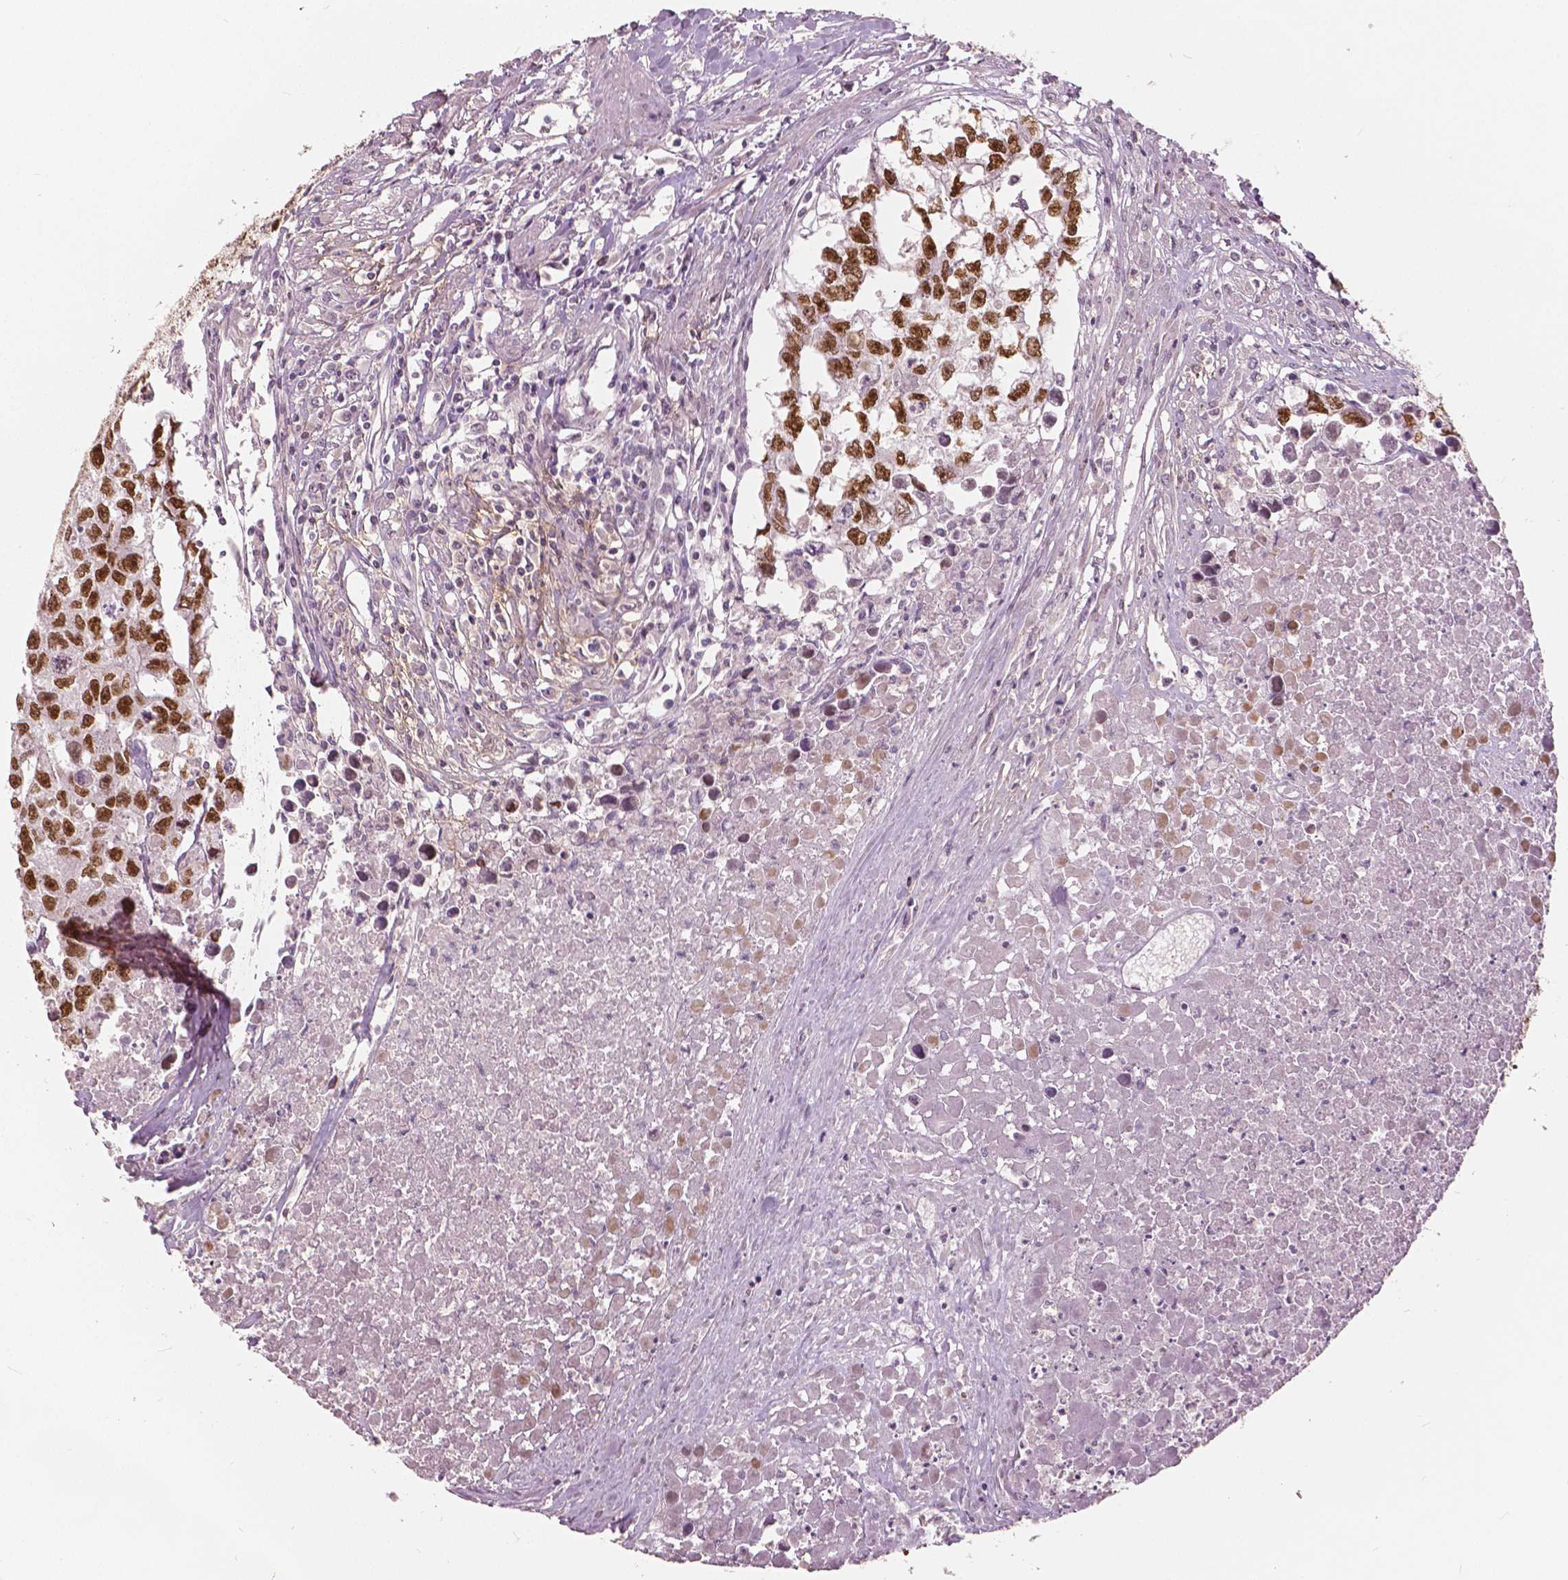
{"staining": {"intensity": "strong", "quantity": ">75%", "location": "nuclear"}, "tissue": "testis cancer", "cell_type": "Tumor cells", "image_type": "cancer", "snomed": [{"axis": "morphology", "description": "Carcinoma, Embryonal, NOS"}, {"axis": "morphology", "description": "Teratoma, malignant, NOS"}, {"axis": "topography", "description": "Testis"}], "caption": "There is high levels of strong nuclear expression in tumor cells of testis cancer, as demonstrated by immunohistochemical staining (brown color).", "gene": "NANOG", "patient": {"sex": "male", "age": 44}}